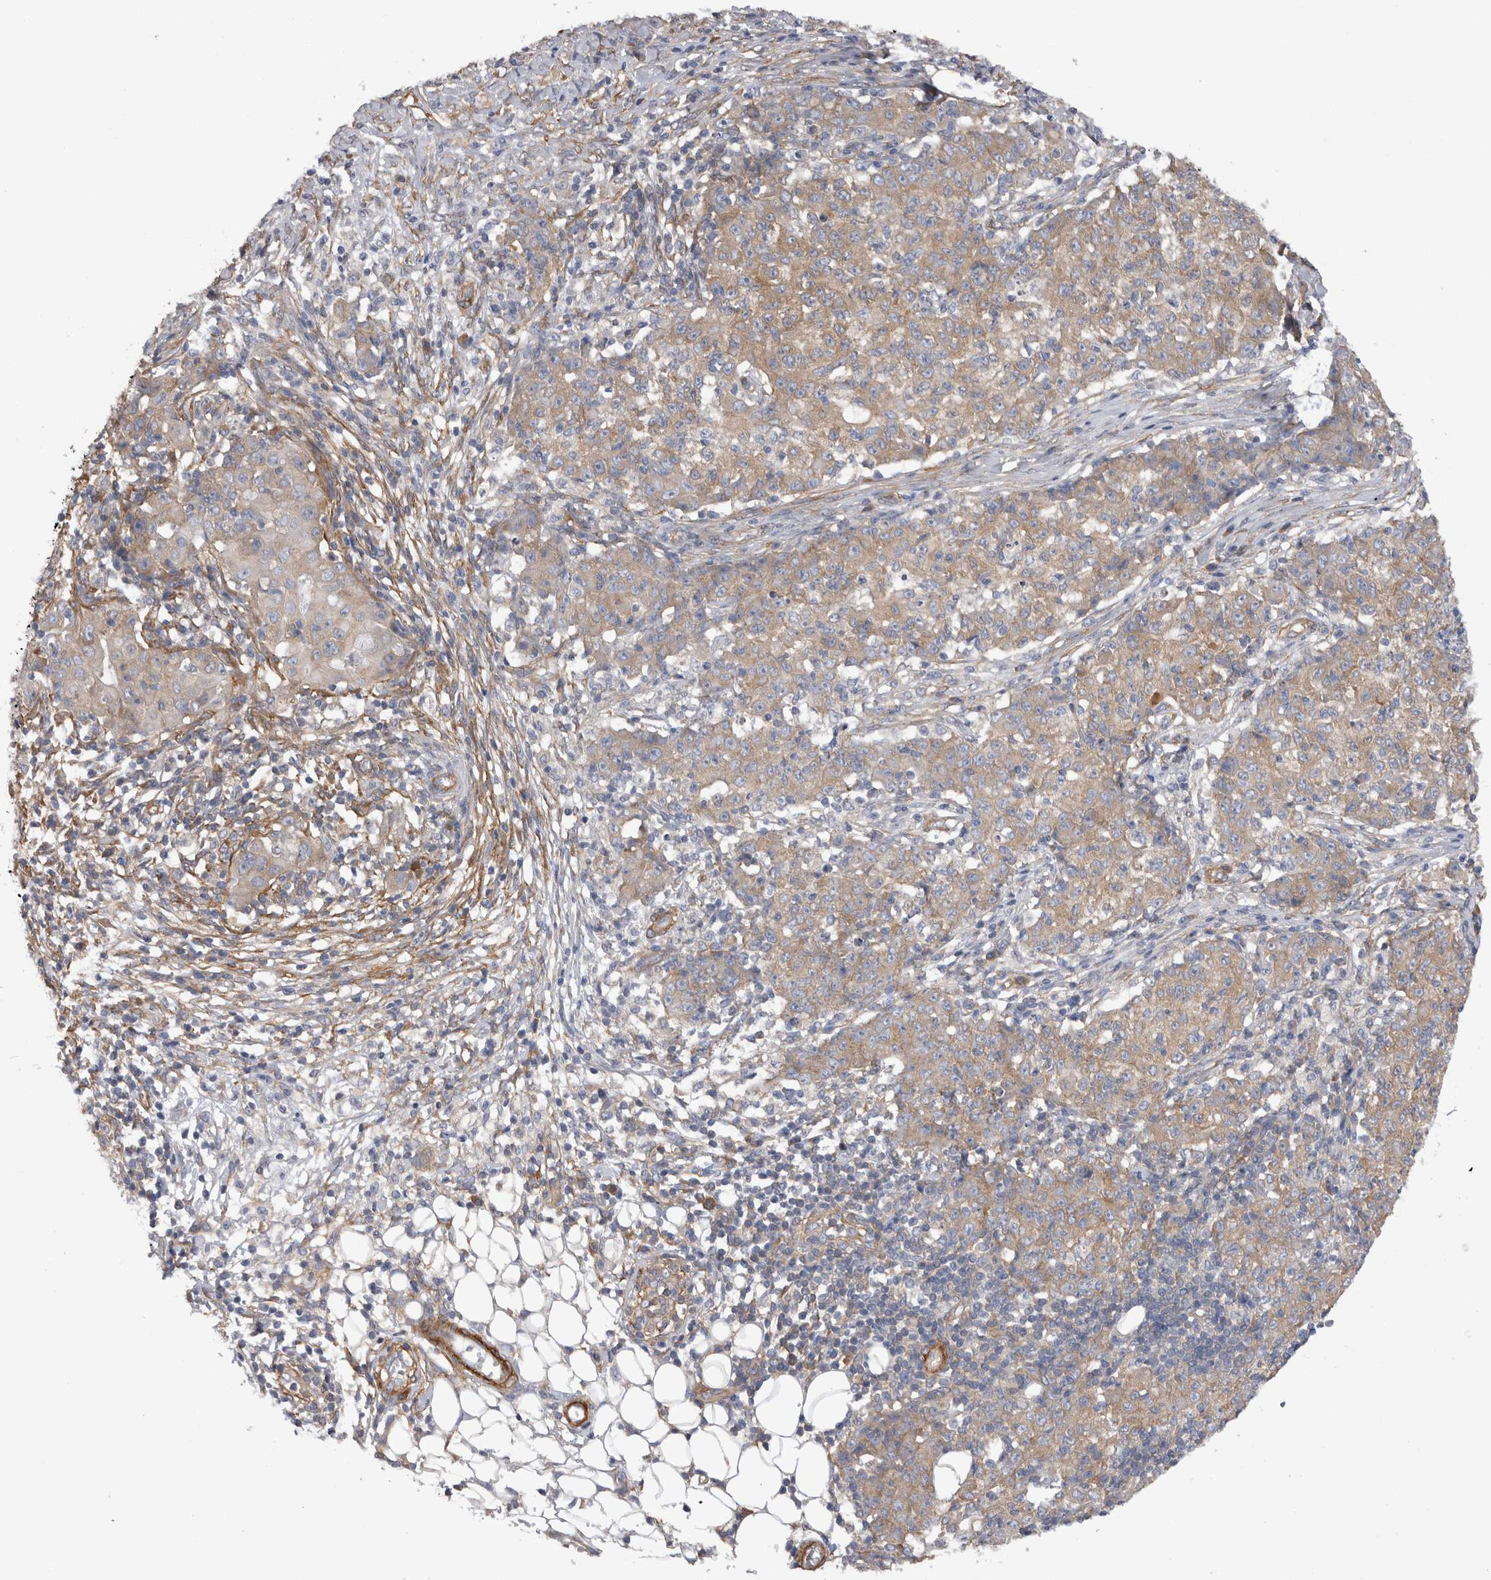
{"staining": {"intensity": "weak", "quantity": ">75%", "location": "cytoplasmic/membranous"}, "tissue": "ovarian cancer", "cell_type": "Tumor cells", "image_type": "cancer", "snomed": [{"axis": "morphology", "description": "Carcinoma, endometroid"}, {"axis": "topography", "description": "Ovary"}], "caption": "The photomicrograph shows immunohistochemical staining of ovarian endometroid carcinoma. There is weak cytoplasmic/membranous positivity is appreciated in about >75% of tumor cells. Ihc stains the protein in brown and the nuclei are stained blue.", "gene": "EPRS1", "patient": {"sex": "female", "age": 42}}